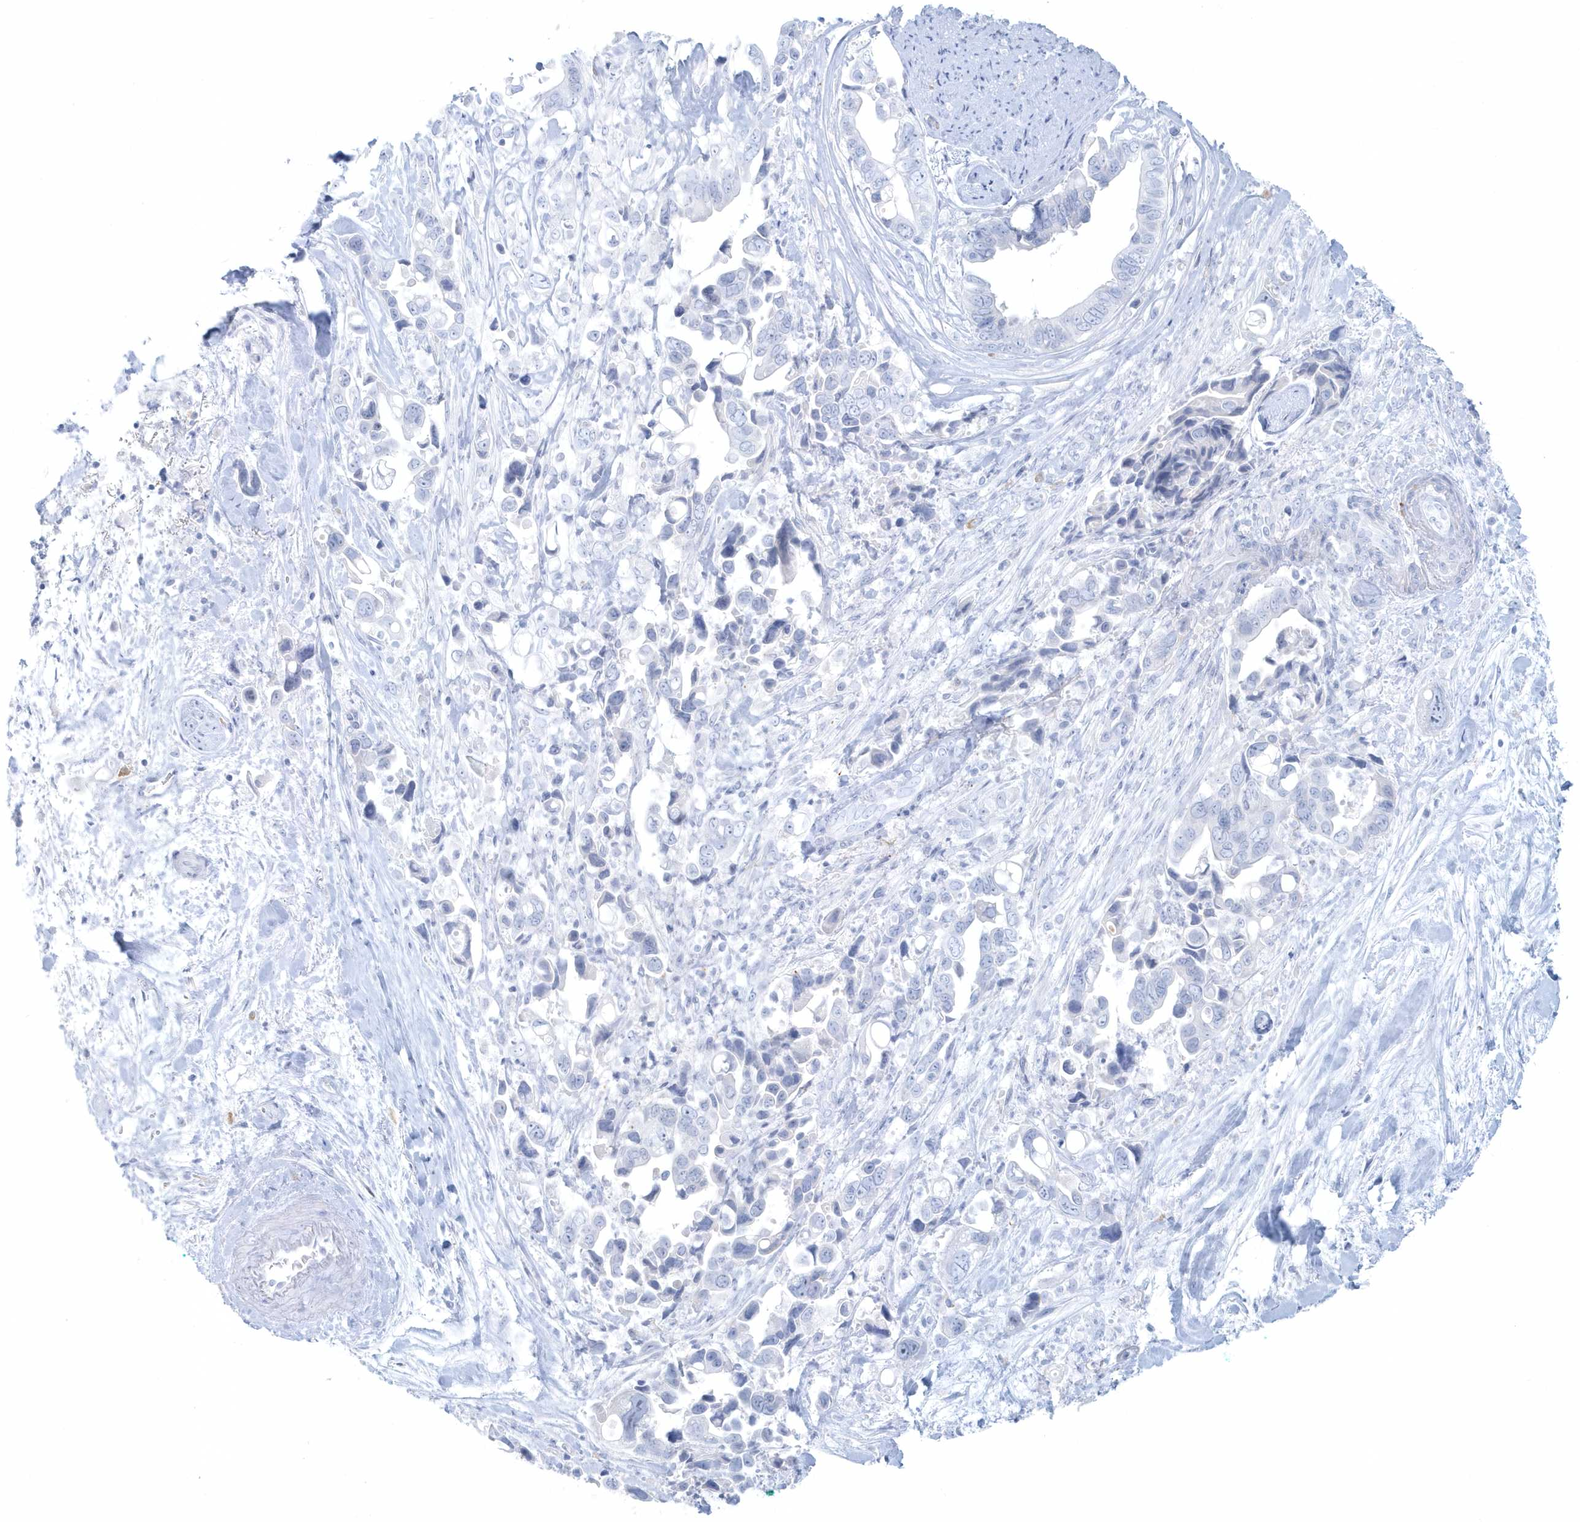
{"staining": {"intensity": "negative", "quantity": "none", "location": "none"}, "tissue": "pancreatic cancer", "cell_type": "Tumor cells", "image_type": "cancer", "snomed": [{"axis": "morphology", "description": "Adenocarcinoma, NOS"}, {"axis": "topography", "description": "Pancreas"}], "caption": "IHC histopathology image of pancreatic adenocarcinoma stained for a protein (brown), which exhibits no expression in tumor cells.", "gene": "FAM98A", "patient": {"sex": "female", "age": 72}}